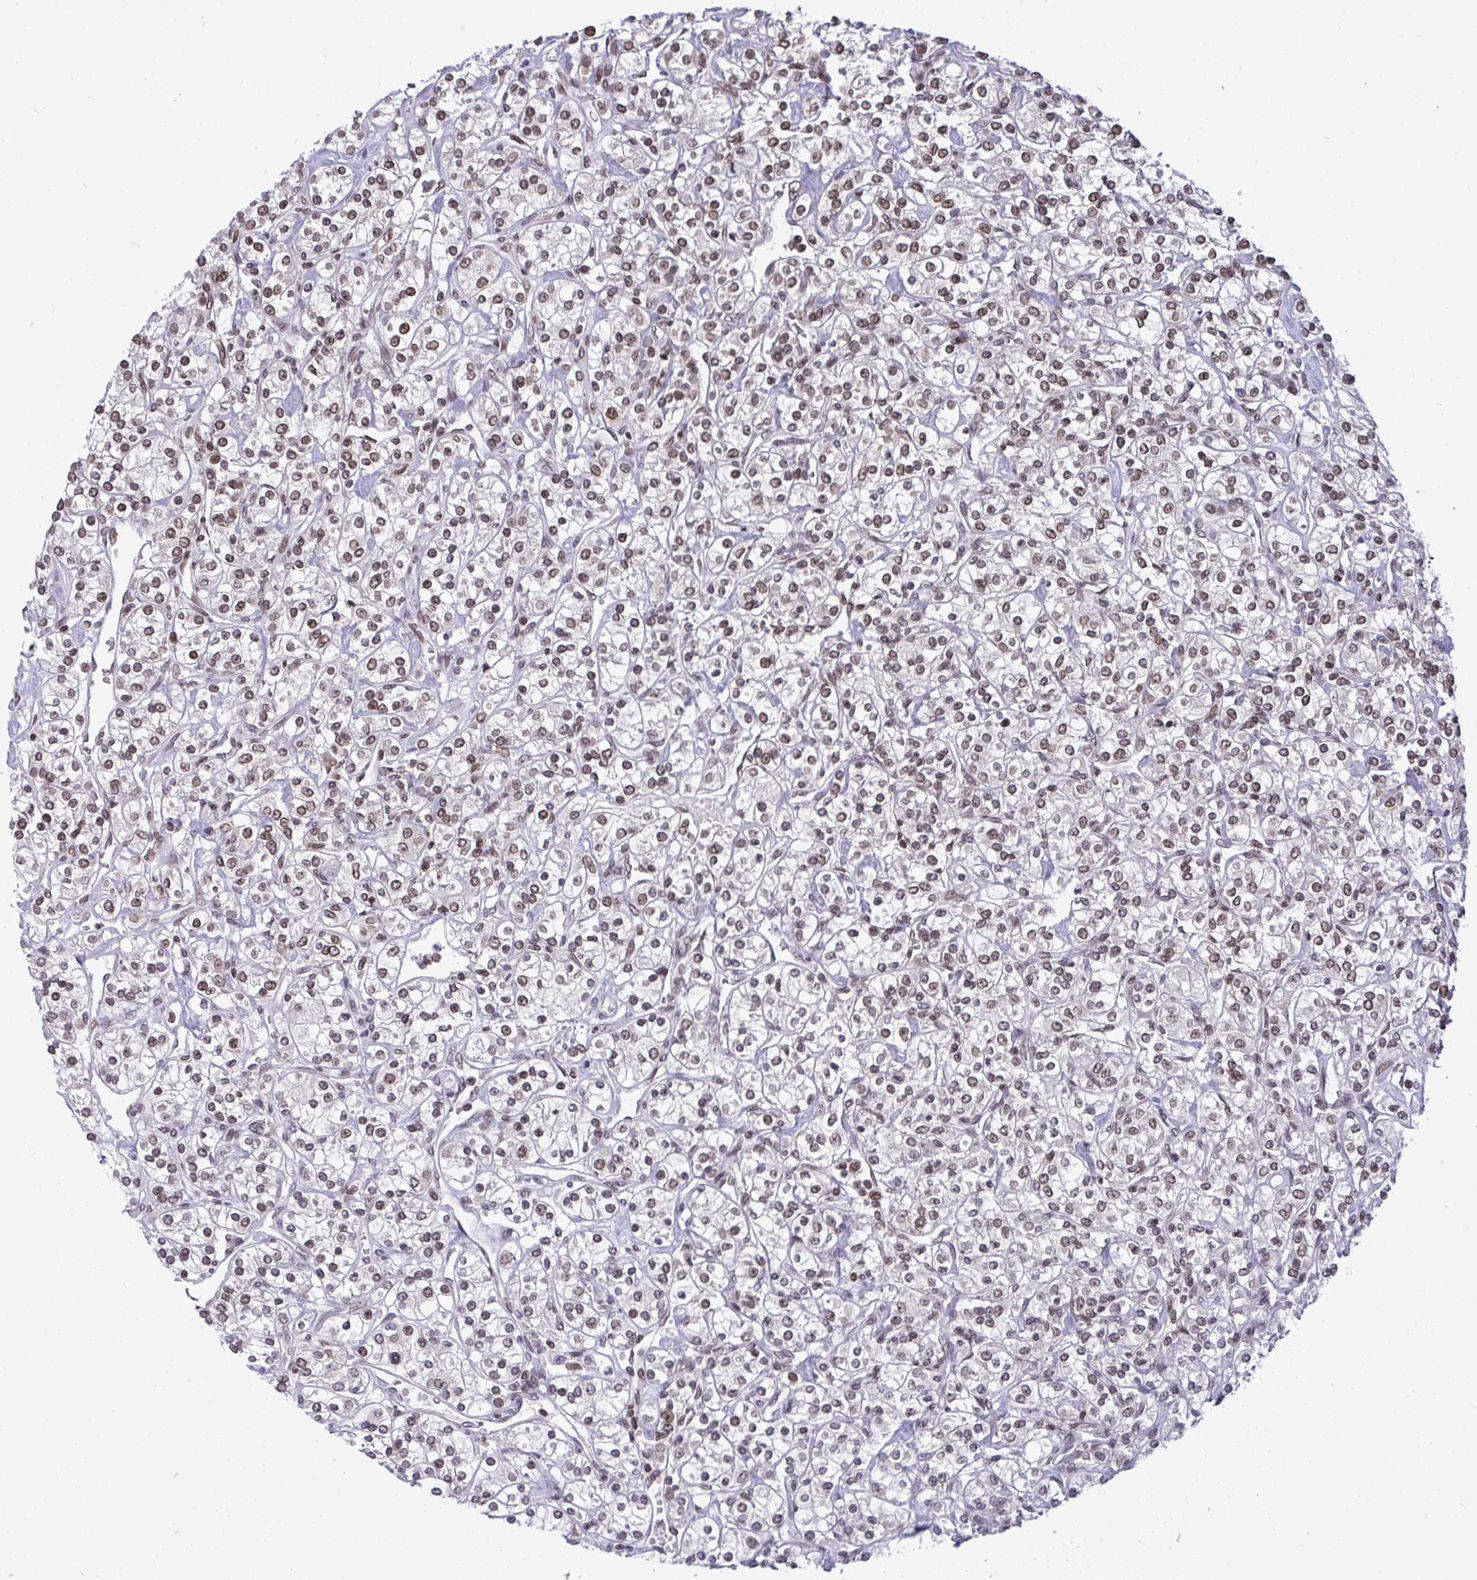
{"staining": {"intensity": "moderate", "quantity": ">75%", "location": "nuclear"}, "tissue": "renal cancer", "cell_type": "Tumor cells", "image_type": "cancer", "snomed": [{"axis": "morphology", "description": "Adenocarcinoma, NOS"}, {"axis": "topography", "description": "Kidney"}], "caption": "This histopathology image shows IHC staining of human renal cancer, with medium moderate nuclear expression in about >75% of tumor cells.", "gene": "JPT1", "patient": {"sex": "male", "age": 77}}